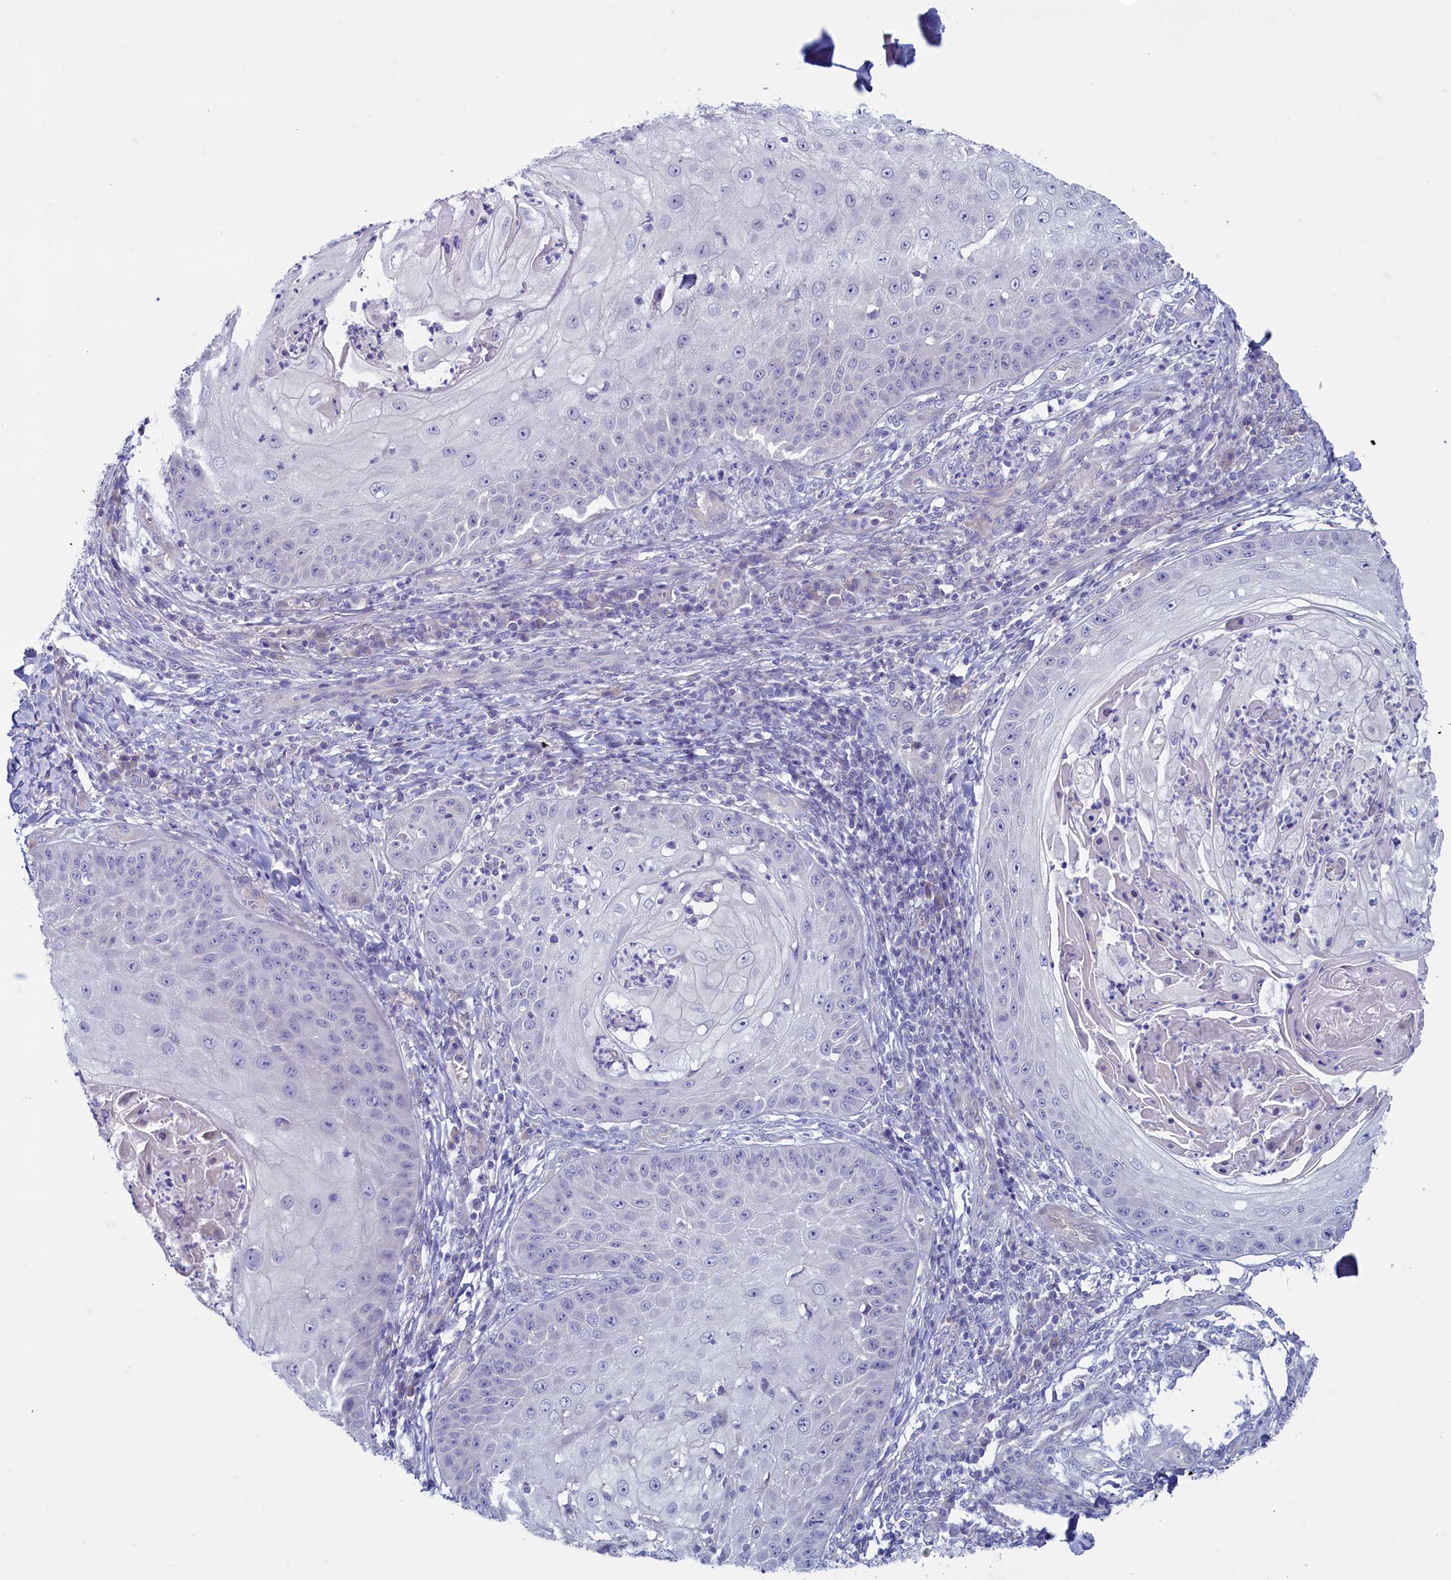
{"staining": {"intensity": "negative", "quantity": "none", "location": "none"}, "tissue": "skin cancer", "cell_type": "Tumor cells", "image_type": "cancer", "snomed": [{"axis": "morphology", "description": "Squamous cell carcinoma, NOS"}, {"axis": "topography", "description": "Skin"}], "caption": "DAB (3,3'-diaminobenzidine) immunohistochemical staining of human skin cancer demonstrates no significant positivity in tumor cells.", "gene": "MAP1LC3A", "patient": {"sex": "male", "age": 70}}